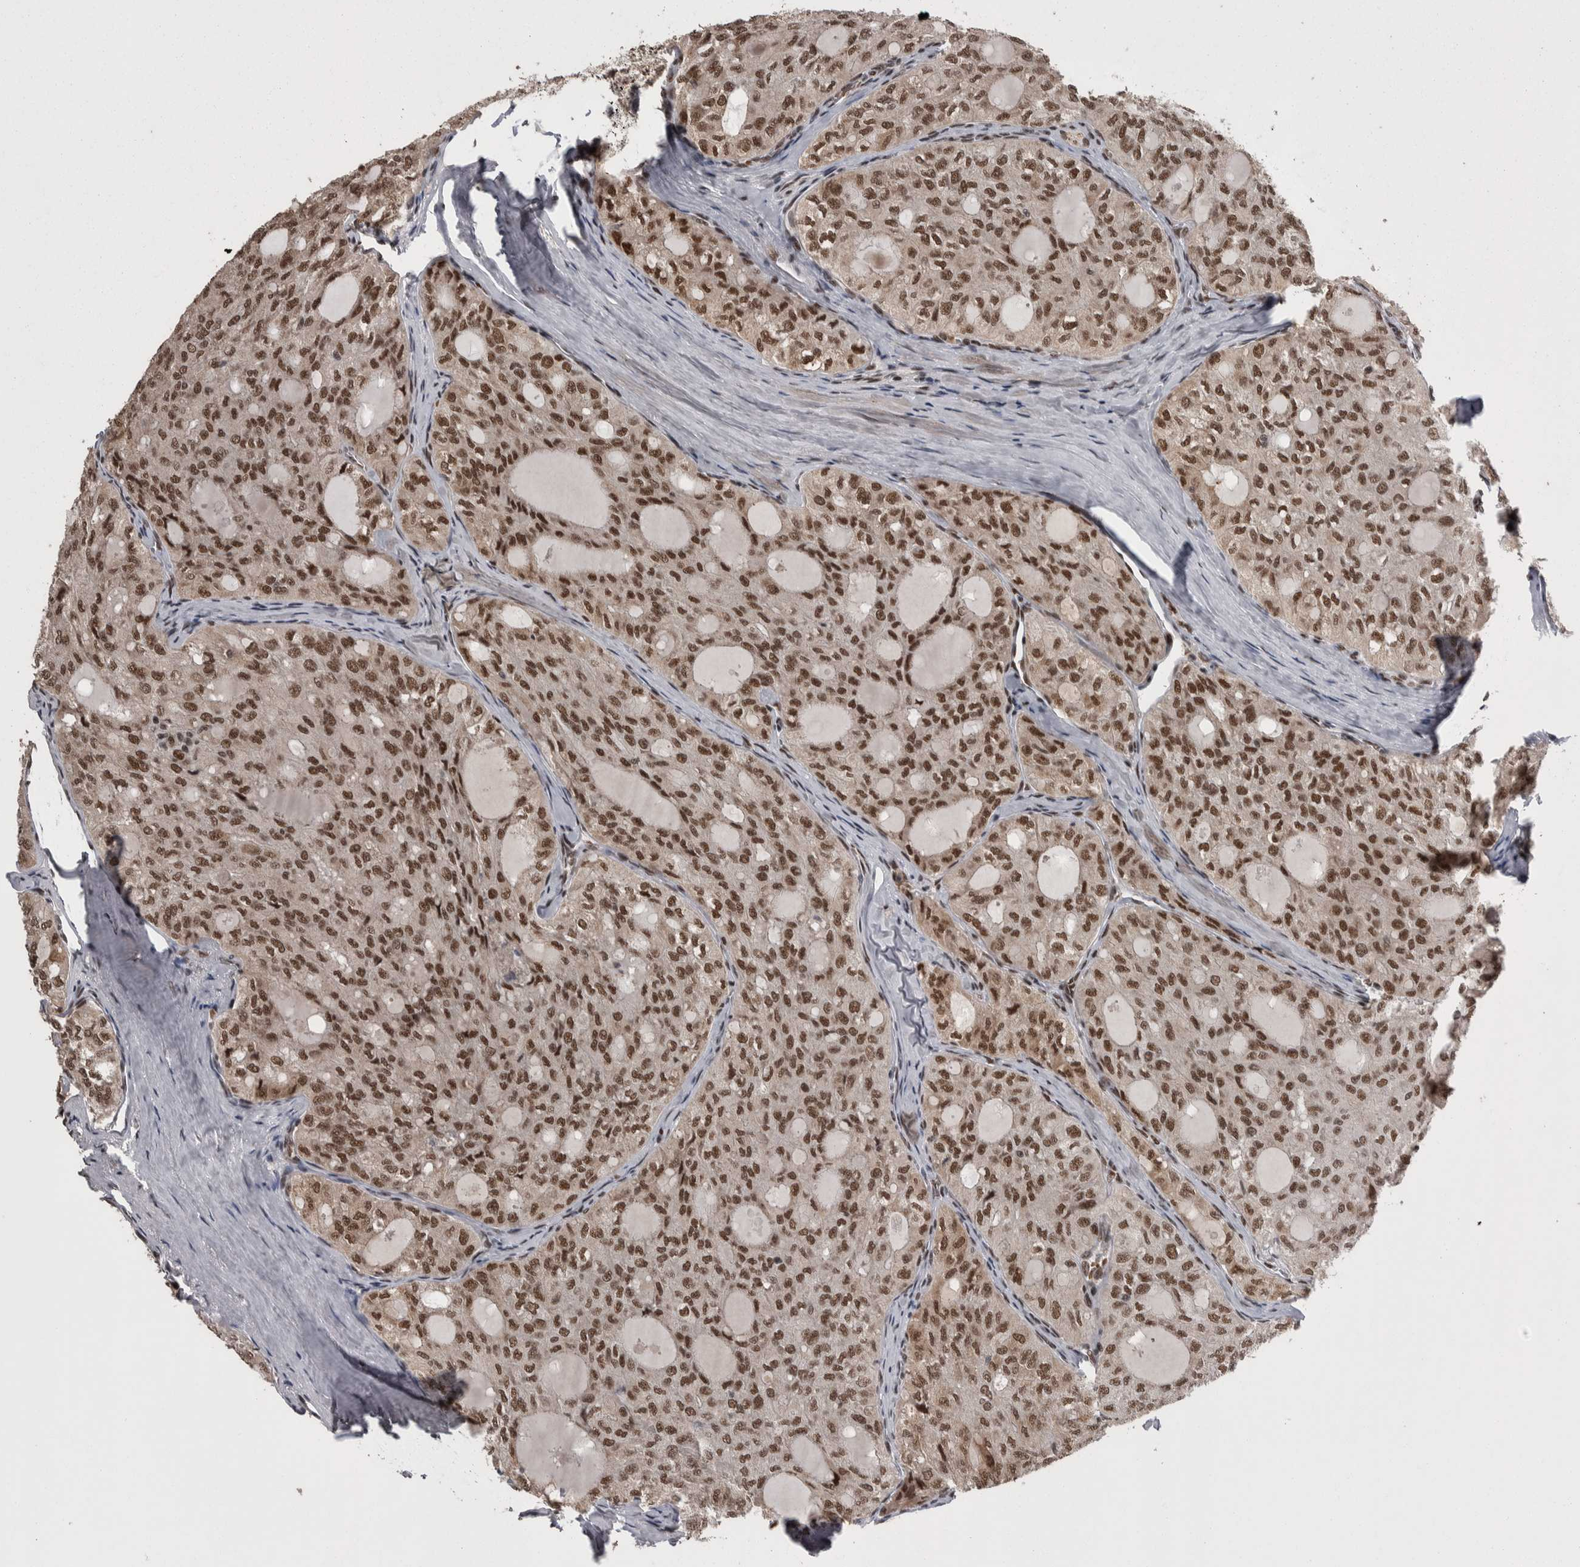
{"staining": {"intensity": "strong", "quantity": ">75%", "location": "nuclear"}, "tissue": "thyroid cancer", "cell_type": "Tumor cells", "image_type": "cancer", "snomed": [{"axis": "morphology", "description": "Follicular adenoma carcinoma, NOS"}, {"axis": "topography", "description": "Thyroid gland"}], "caption": "Human thyroid cancer (follicular adenoma carcinoma) stained with a protein marker shows strong staining in tumor cells.", "gene": "DMTF1", "patient": {"sex": "male", "age": 75}}